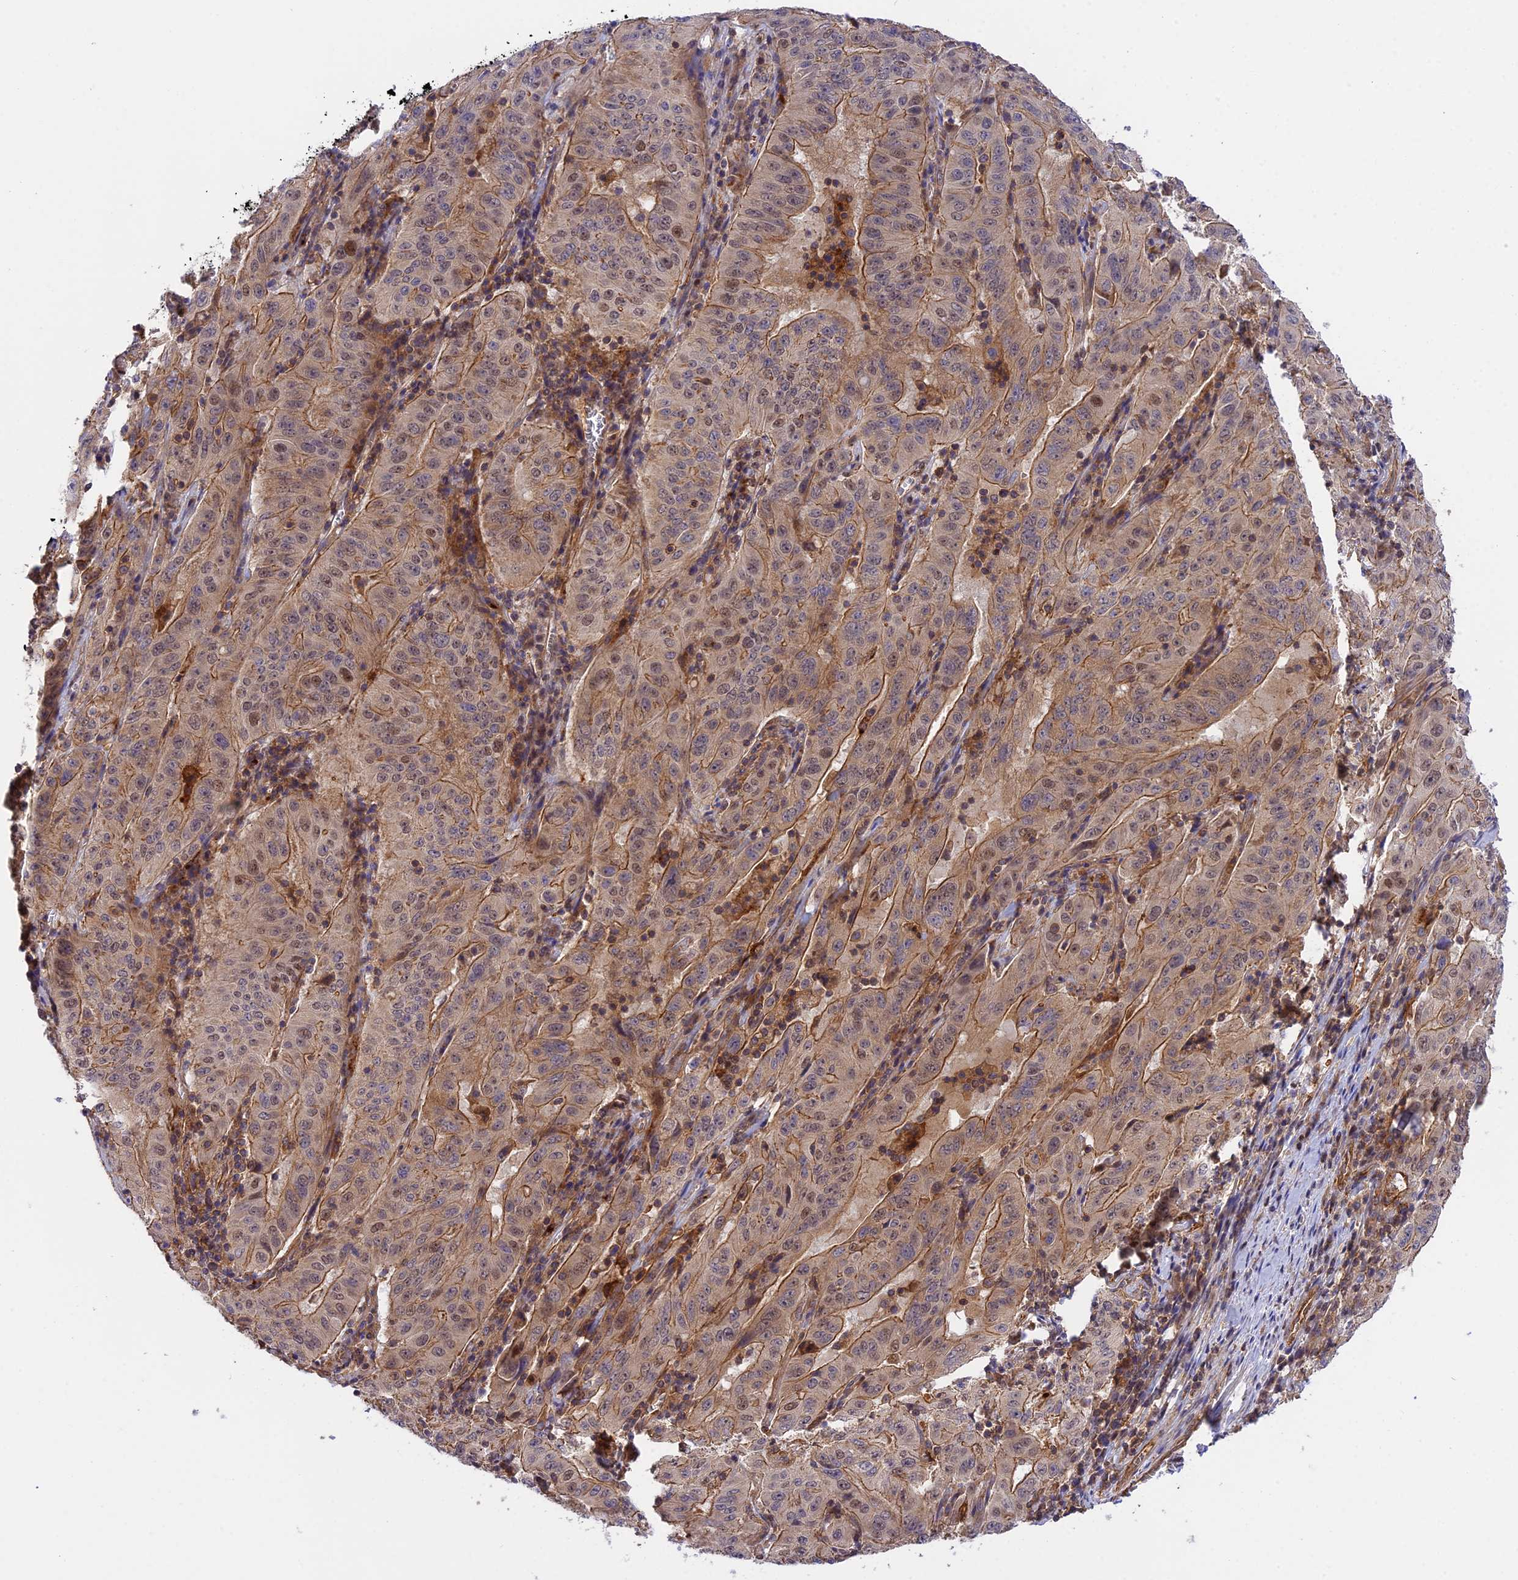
{"staining": {"intensity": "moderate", "quantity": "25%-75%", "location": "cytoplasmic/membranous,nuclear"}, "tissue": "pancreatic cancer", "cell_type": "Tumor cells", "image_type": "cancer", "snomed": [{"axis": "morphology", "description": "Adenocarcinoma, NOS"}, {"axis": "topography", "description": "Pancreas"}], "caption": "Moderate cytoplasmic/membranous and nuclear protein staining is seen in approximately 25%-75% of tumor cells in pancreatic cancer. Immunohistochemistry stains the protein in brown and the nuclei are stained blue.", "gene": "C5orf22", "patient": {"sex": "male", "age": 63}}